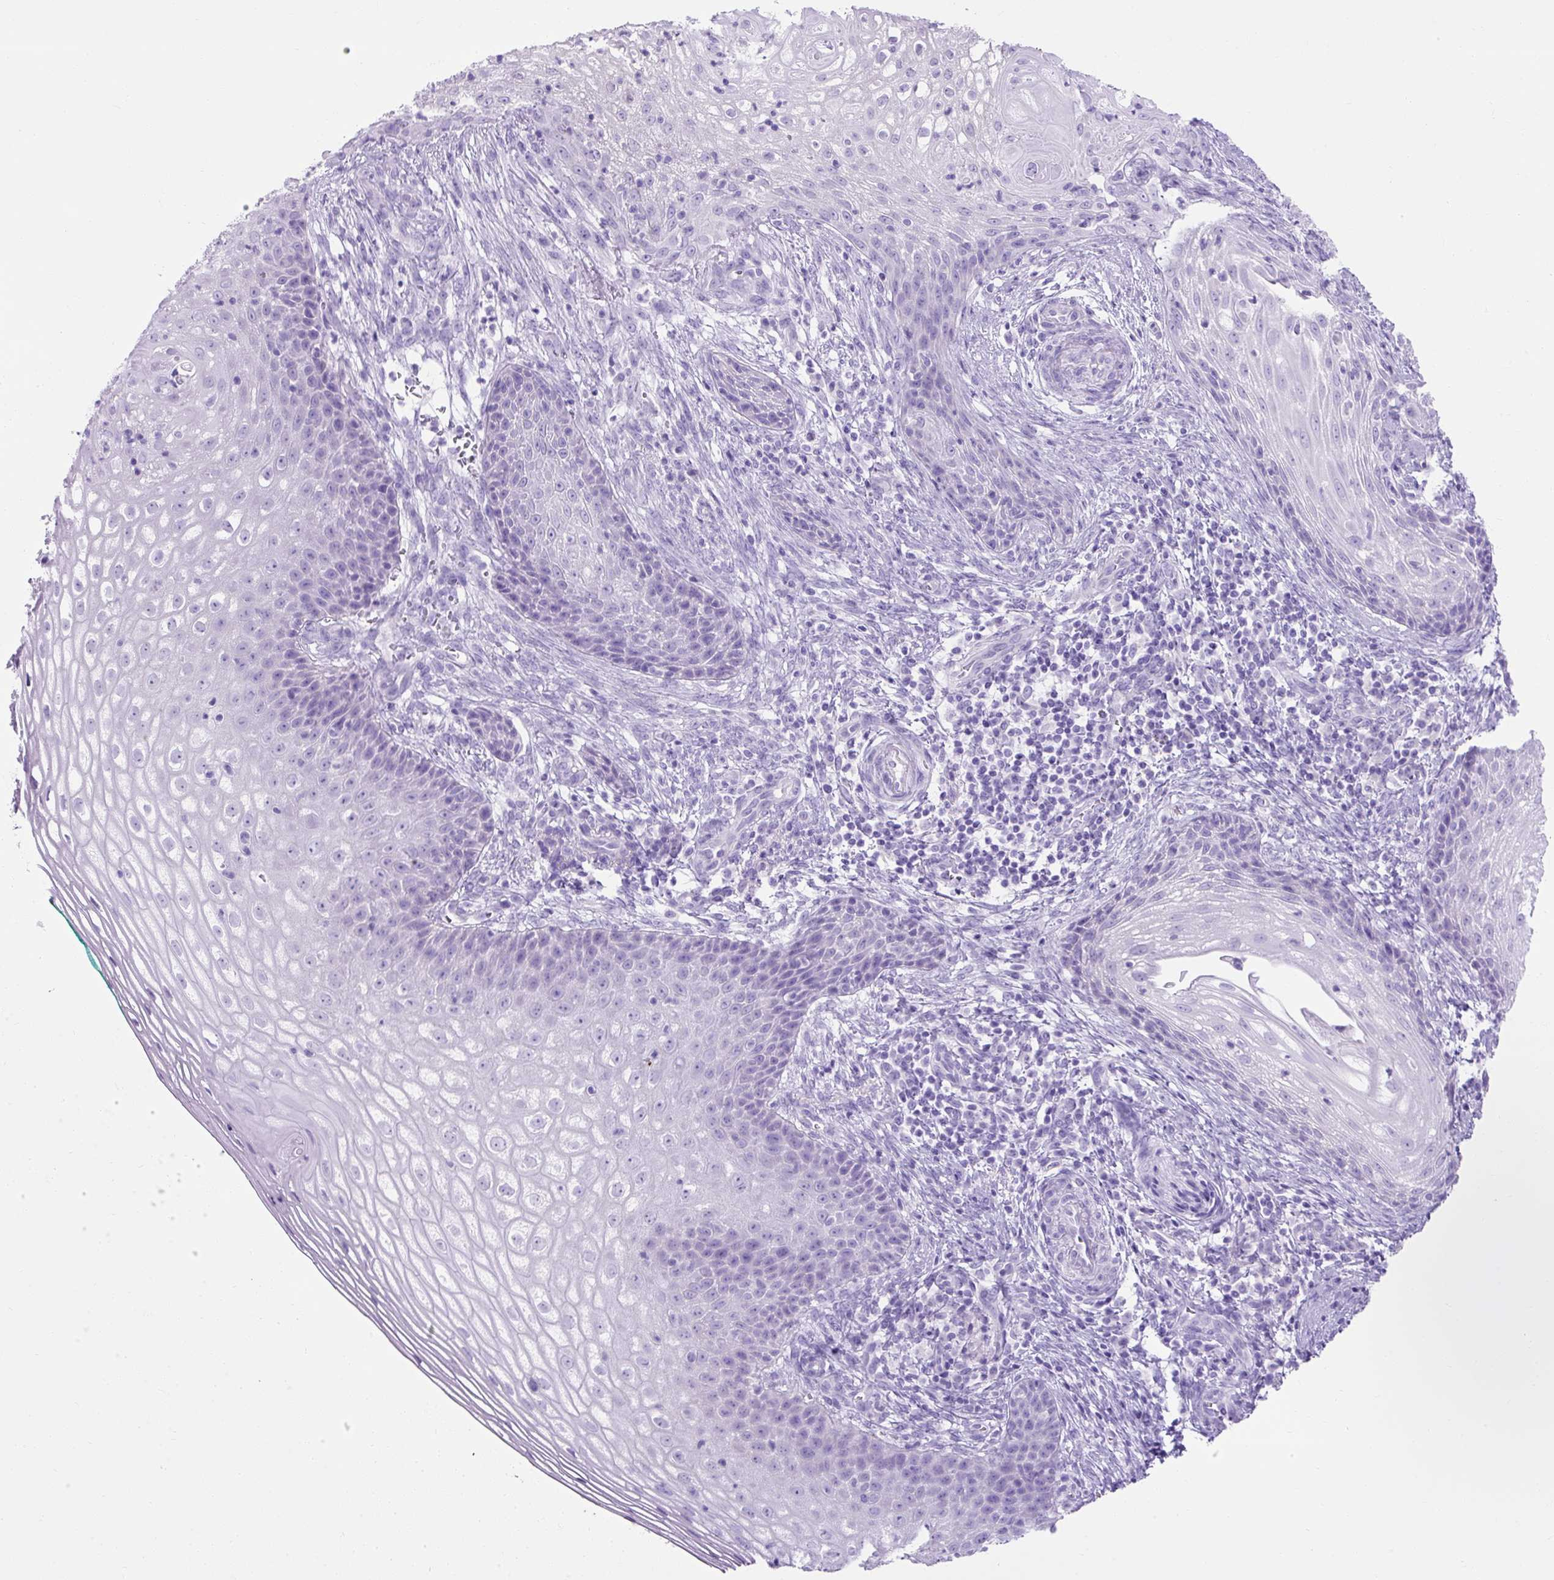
{"staining": {"intensity": "negative", "quantity": "none", "location": "none"}, "tissue": "cervical cancer", "cell_type": "Tumor cells", "image_type": "cancer", "snomed": [{"axis": "morphology", "description": "Squamous cell carcinoma, NOS"}, {"axis": "topography", "description": "Cervix"}], "caption": "This is an IHC image of human cervical cancer (squamous cell carcinoma). There is no expression in tumor cells.", "gene": "KRT12", "patient": {"sex": "female", "age": 30}}